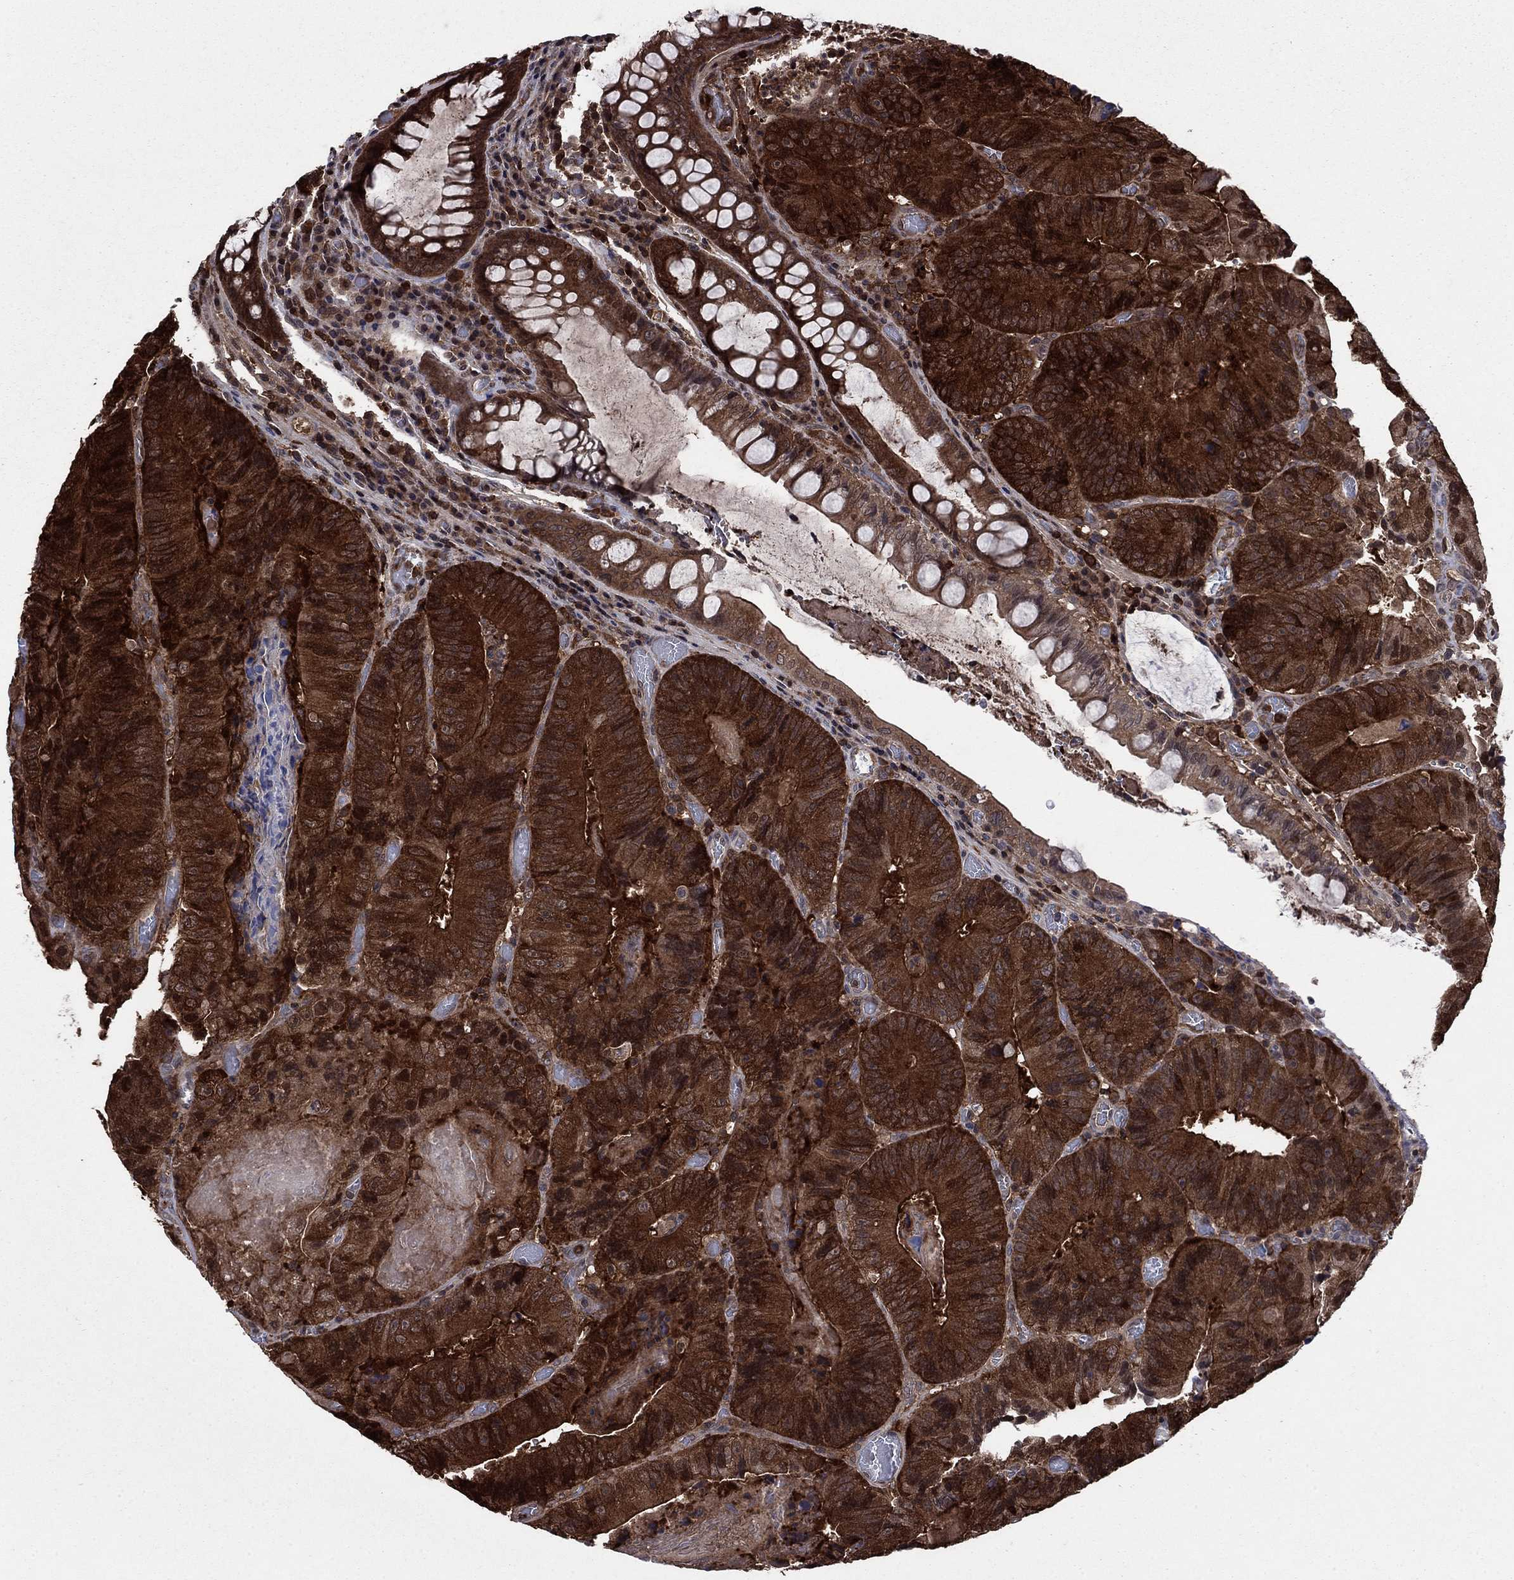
{"staining": {"intensity": "strong", "quantity": ">75%", "location": "cytoplasmic/membranous"}, "tissue": "colorectal cancer", "cell_type": "Tumor cells", "image_type": "cancer", "snomed": [{"axis": "morphology", "description": "Adenocarcinoma, NOS"}, {"axis": "topography", "description": "Colon"}], "caption": "Immunohistochemistry (IHC) staining of colorectal adenocarcinoma, which reveals high levels of strong cytoplasmic/membranous expression in about >75% of tumor cells indicating strong cytoplasmic/membranous protein positivity. The staining was performed using DAB (brown) for protein detection and nuclei were counterstained in hematoxylin (blue).", "gene": "CACYBP", "patient": {"sex": "female", "age": 86}}